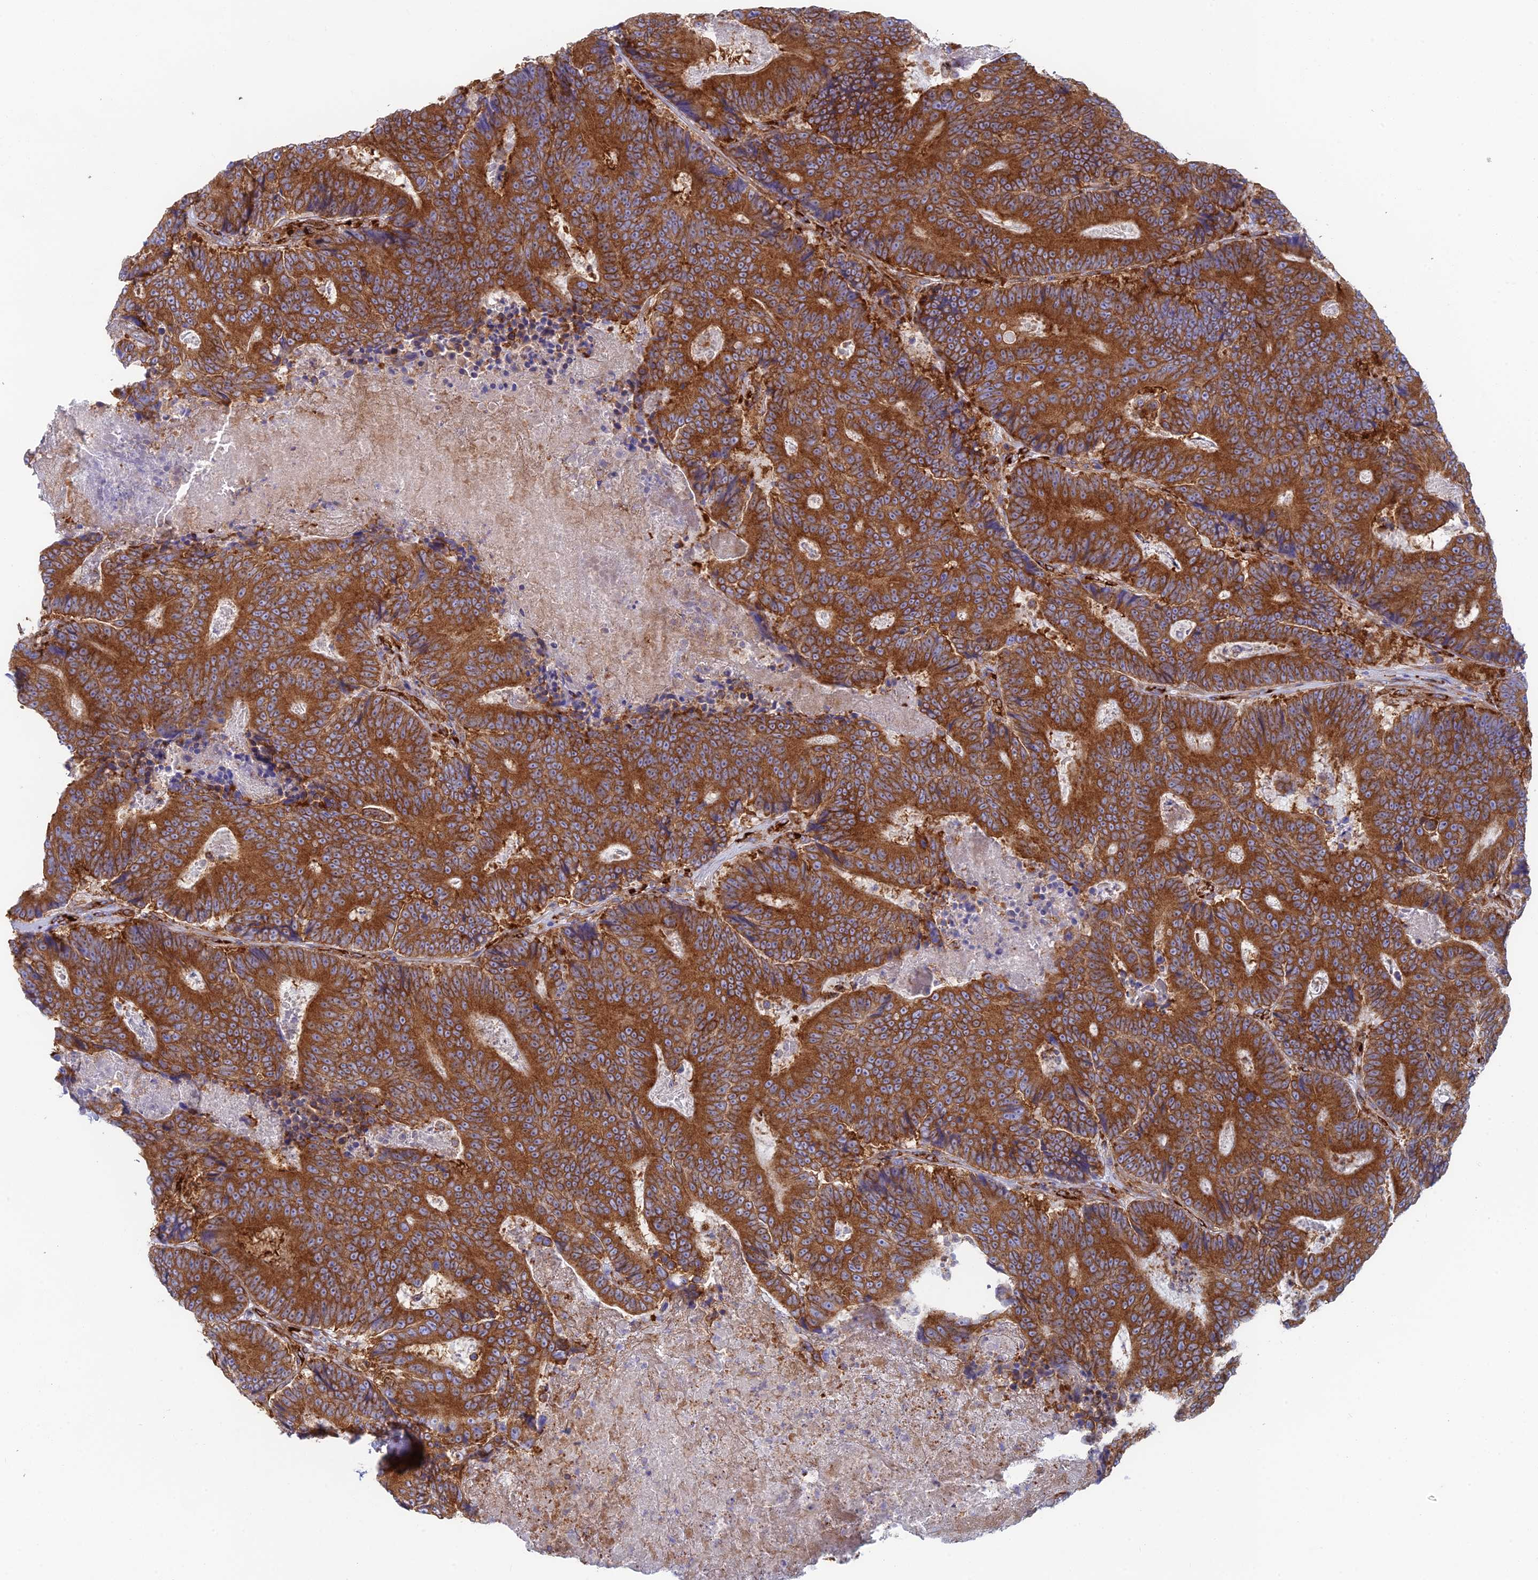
{"staining": {"intensity": "strong", "quantity": ">75%", "location": "cytoplasmic/membranous"}, "tissue": "colorectal cancer", "cell_type": "Tumor cells", "image_type": "cancer", "snomed": [{"axis": "morphology", "description": "Adenocarcinoma, NOS"}, {"axis": "topography", "description": "Colon"}], "caption": "Approximately >75% of tumor cells in human colorectal cancer (adenocarcinoma) exhibit strong cytoplasmic/membranous protein expression as visualized by brown immunohistochemical staining.", "gene": "CCDC69", "patient": {"sex": "male", "age": 83}}